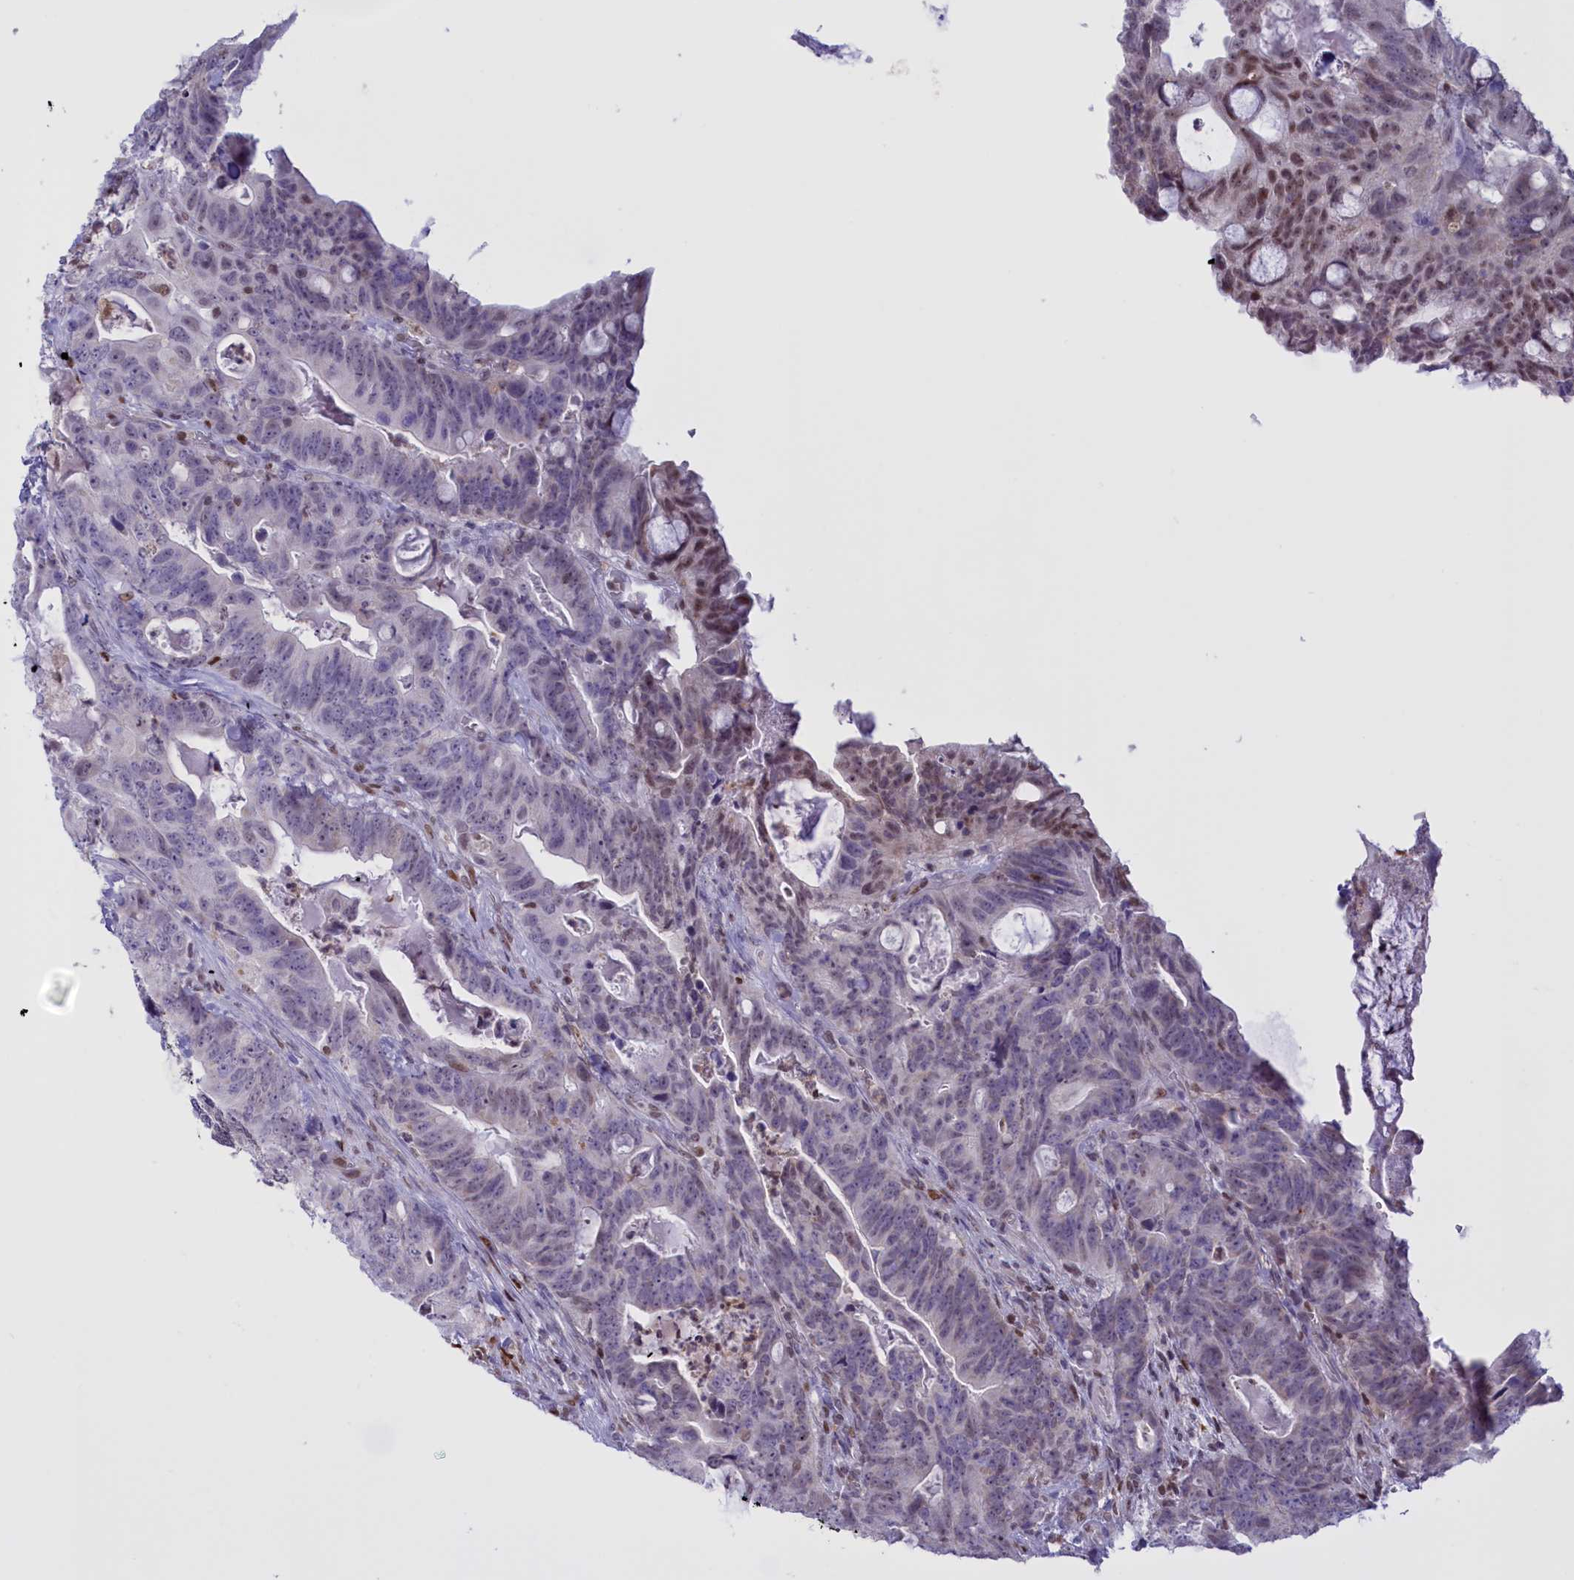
{"staining": {"intensity": "moderate", "quantity": "<25%", "location": "nuclear"}, "tissue": "colorectal cancer", "cell_type": "Tumor cells", "image_type": "cancer", "snomed": [{"axis": "morphology", "description": "Adenocarcinoma, NOS"}, {"axis": "topography", "description": "Colon"}], "caption": "Tumor cells exhibit low levels of moderate nuclear staining in about <25% of cells in colorectal cancer.", "gene": "IZUMO2", "patient": {"sex": "female", "age": 82}}